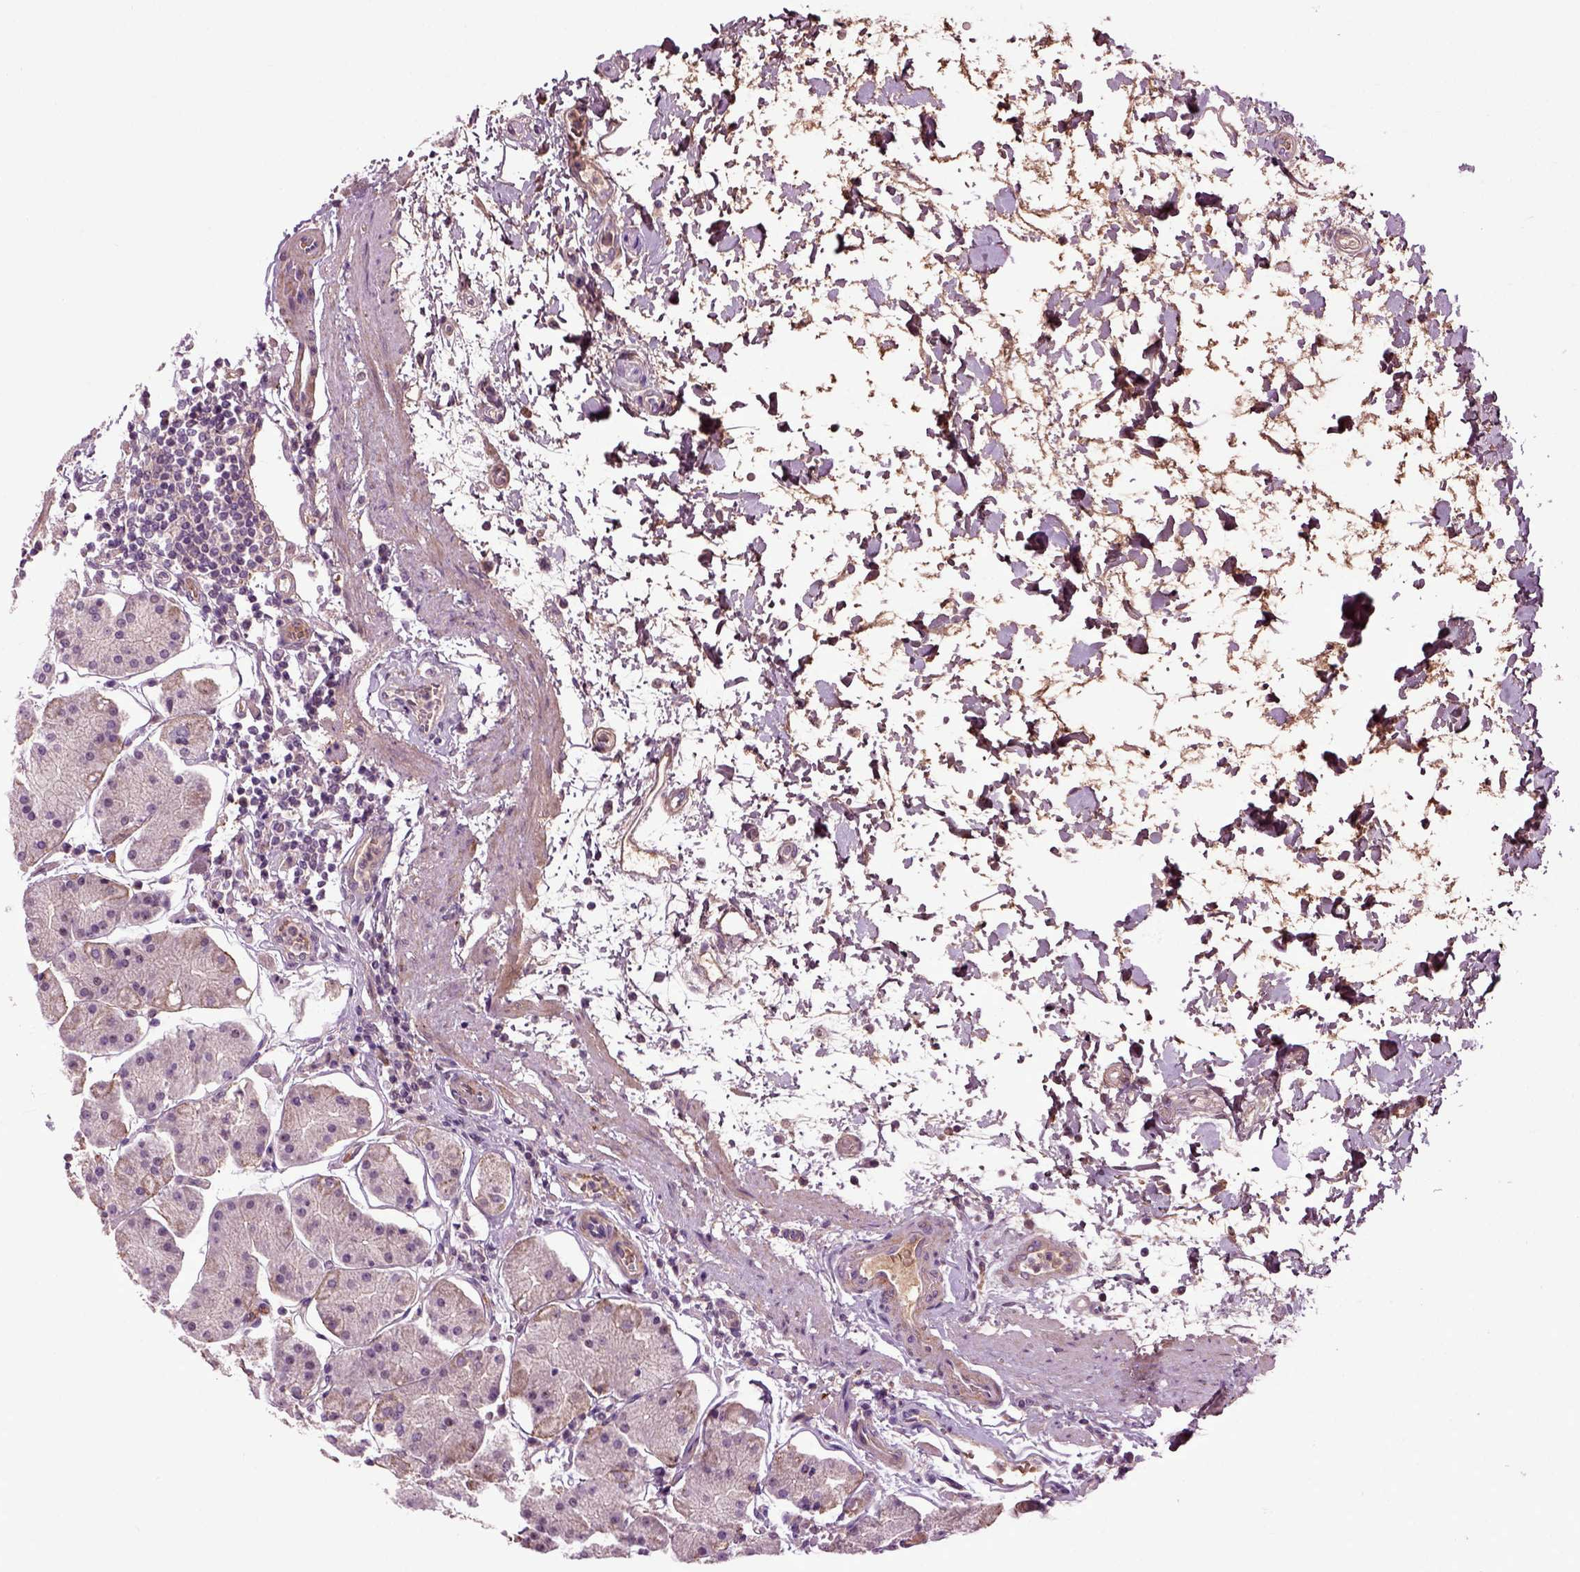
{"staining": {"intensity": "weak", "quantity": "<25%", "location": "cytoplasmic/membranous"}, "tissue": "stomach", "cell_type": "Glandular cells", "image_type": "normal", "snomed": [{"axis": "morphology", "description": "Normal tissue, NOS"}, {"axis": "topography", "description": "Stomach"}], "caption": "Immunohistochemical staining of normal stomach demonstrates no significant staining in glandular cells.", "gene": "SPON1", "patient": {"sex": "male", "age": 54}}